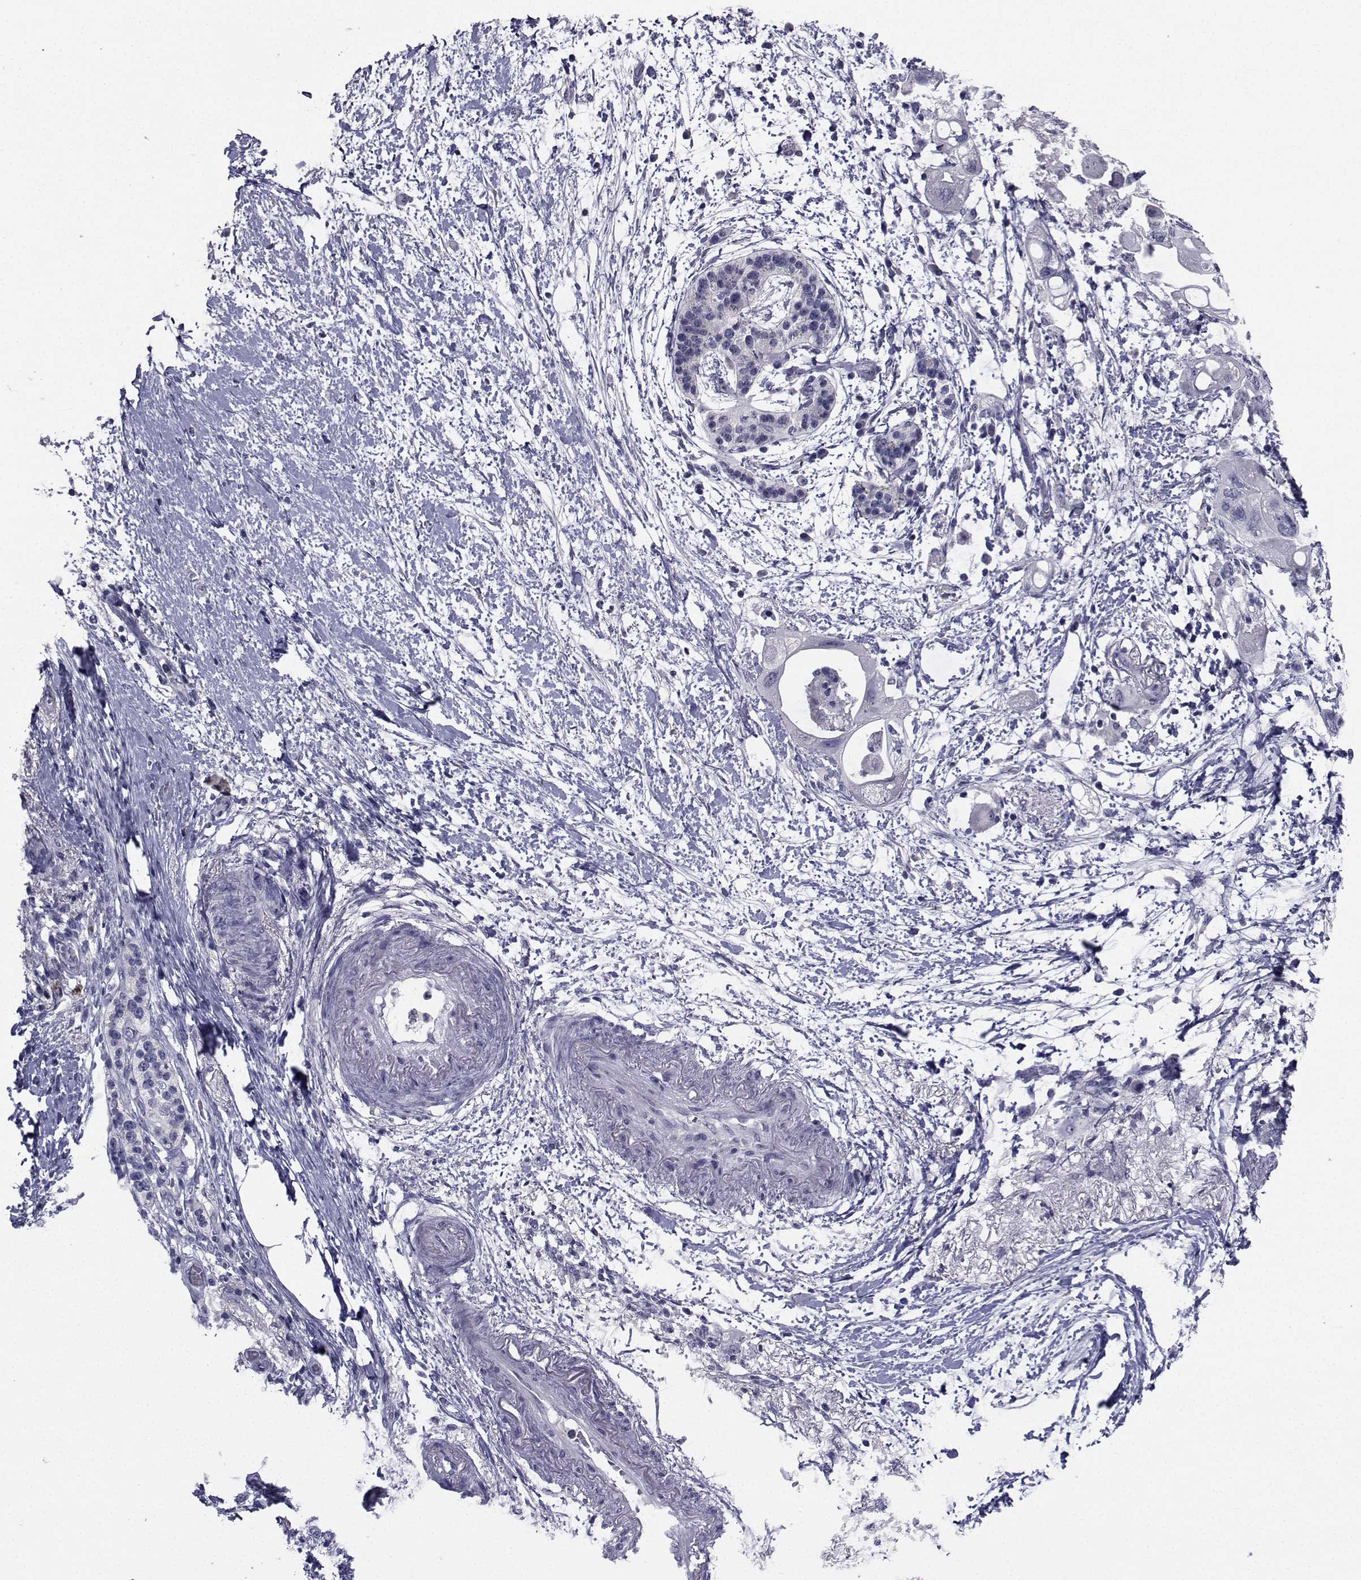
{"staining": {"intensity": "negative", "quantity": "none", "location": "none"}, "tissue": "pancreatic cancer", "cell_type": "Tumor cells", "image_type": "cancer", "snomed": [{"axis": "morphology", "description": "Adenocarcinoma, NOS"}, {"axis": "topography", "description": "Pancreas"}], "caption": "This is a histopathology image of IHC staining of pancreatic cancer, which shows no positivity in tumor cells. Brightfield microscopy of immunohistochemistry (IHC) stained with DAB (3,3'-diaminobenzidine) (brown) and hematoxylin (blue), captured at high magnification.", "gene": "CHRNA1", "patient": {"sex": "female", "age": 72}}